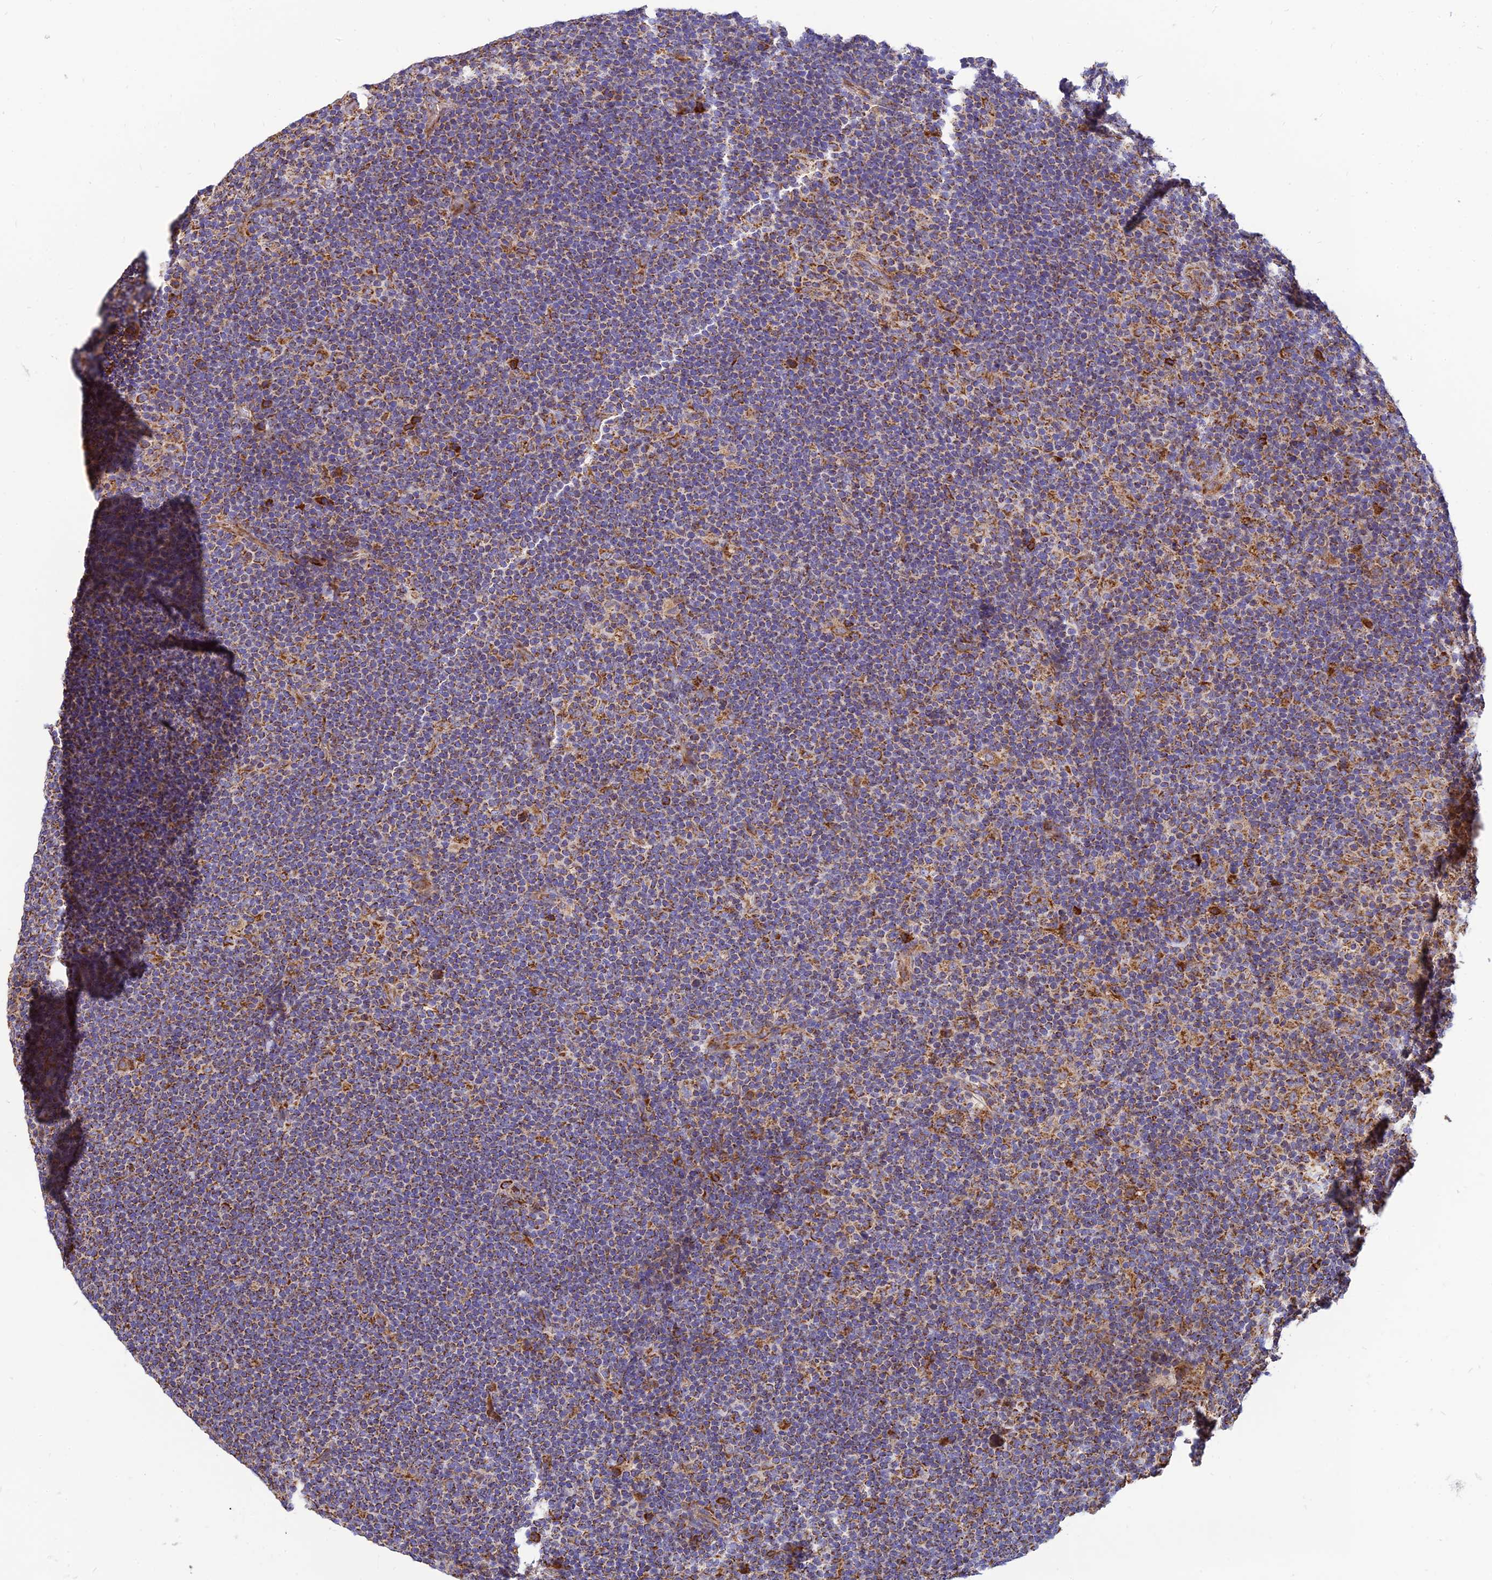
{"staining": {"intensity": "moderate", "quantity": ">75%", "location": "cytoplasmic/membranous"}, "tissue": "lymphoma", "cell_type": "Tumor cells", "image_type": "cancer", "snomed": [{"axis": "morphology", "description": "Hodgkin's disease, NOS"}, {"axis": "topography", "description": "Lymph node"}], "caption": "Human Hodgkin's disease stained for a protein (brown) exhibits moderate cytoplasmic/membranous positive positivity in about >75% of tumor cells.", "gene": "THUMPD2", "patient": {"sex": "female", "age": 57}}